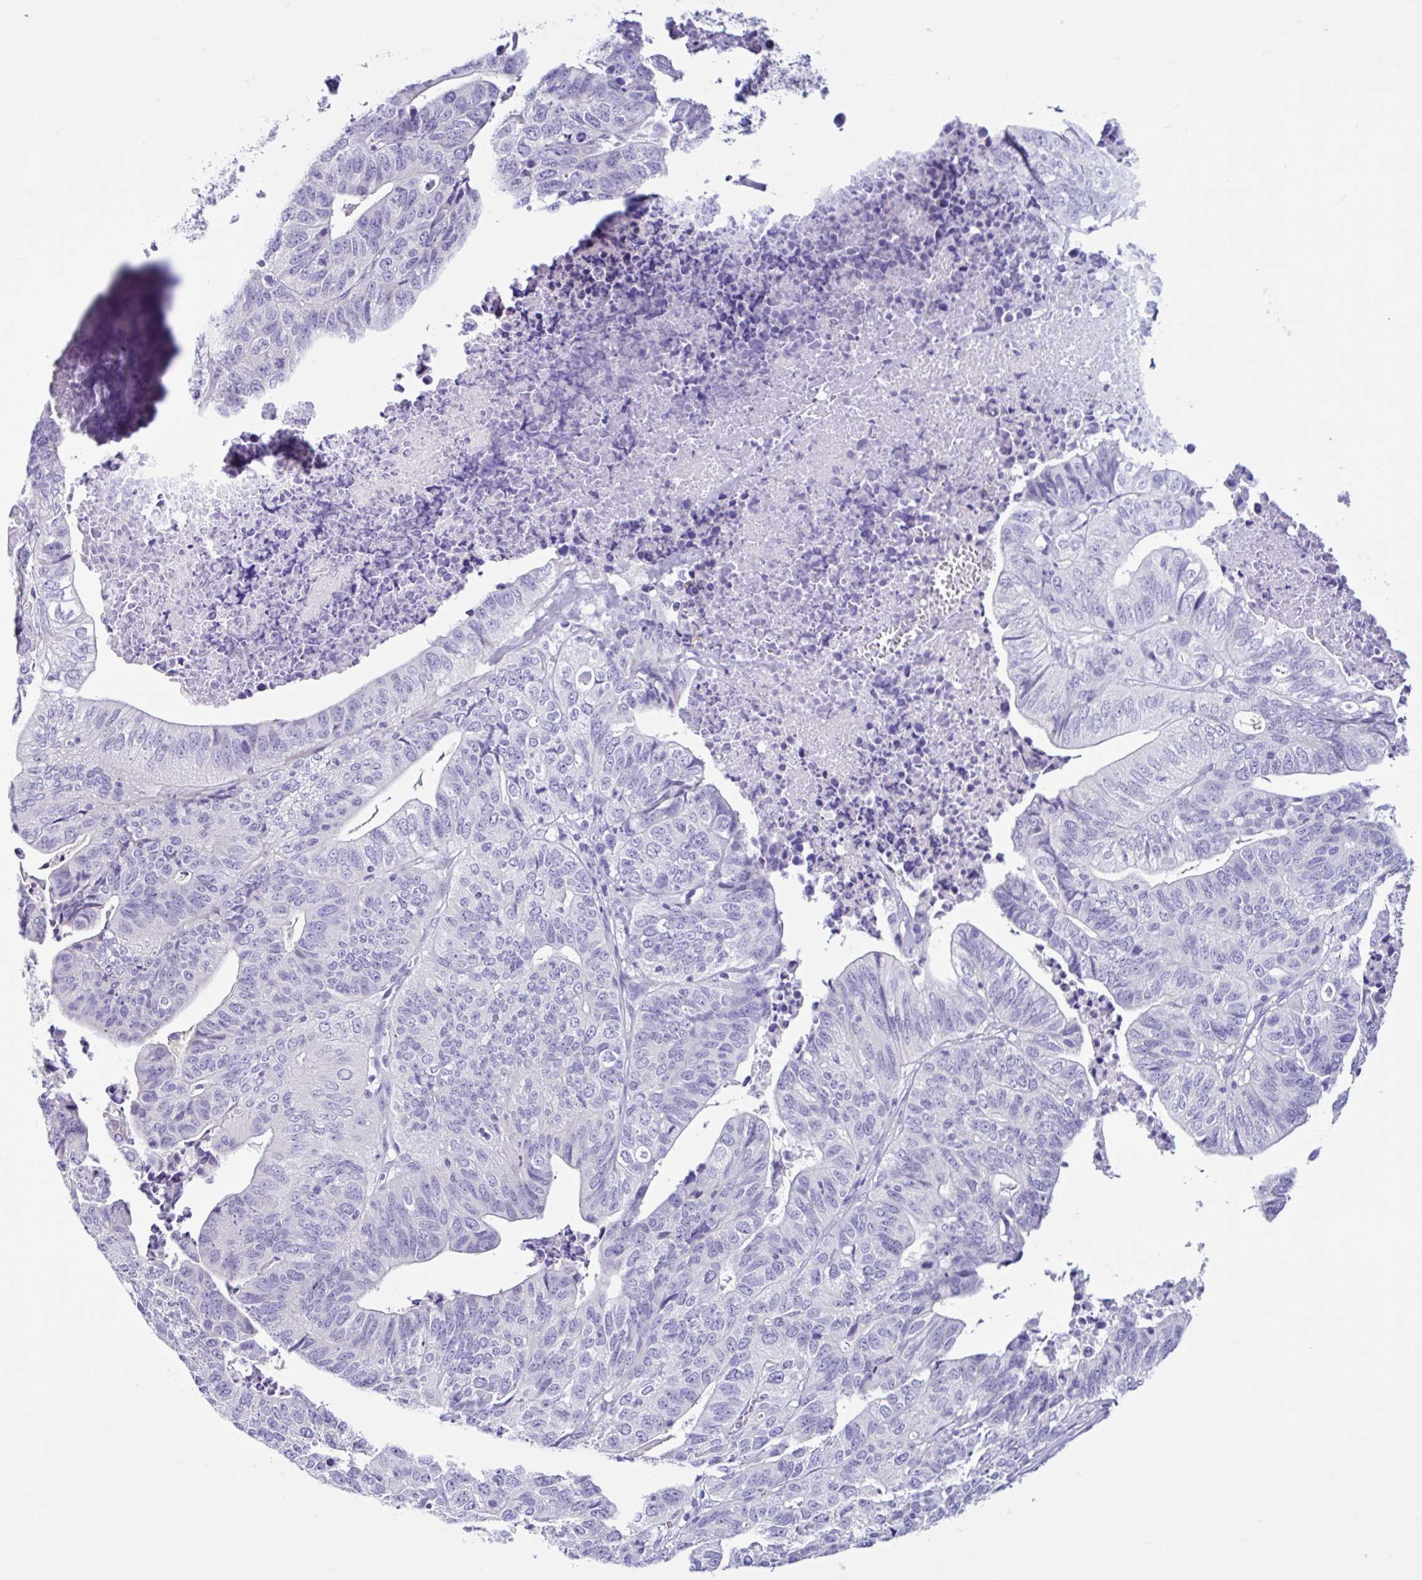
{"staining": {"intensity": "negative", "quantity": "none", "location": "none"}, "tissue": "stomach cancer", "cell_type": "Tumor cells", "image_type": "cancer", "snomed": [{"axis": "morphology", "description": "Adenocarcinoma, NOS"}, {"axis": "topography", "description": "Stomach, upper"}], "caption": "High magnification brightfield microscopy of adenocarcinoma (stomach) stained with DAB (brown) and counterstained with hematoxylin (blue): tumor cells show no significant staining.", "gene": "CYP19A1", "patient": {"sex": "female", "age": 67}}